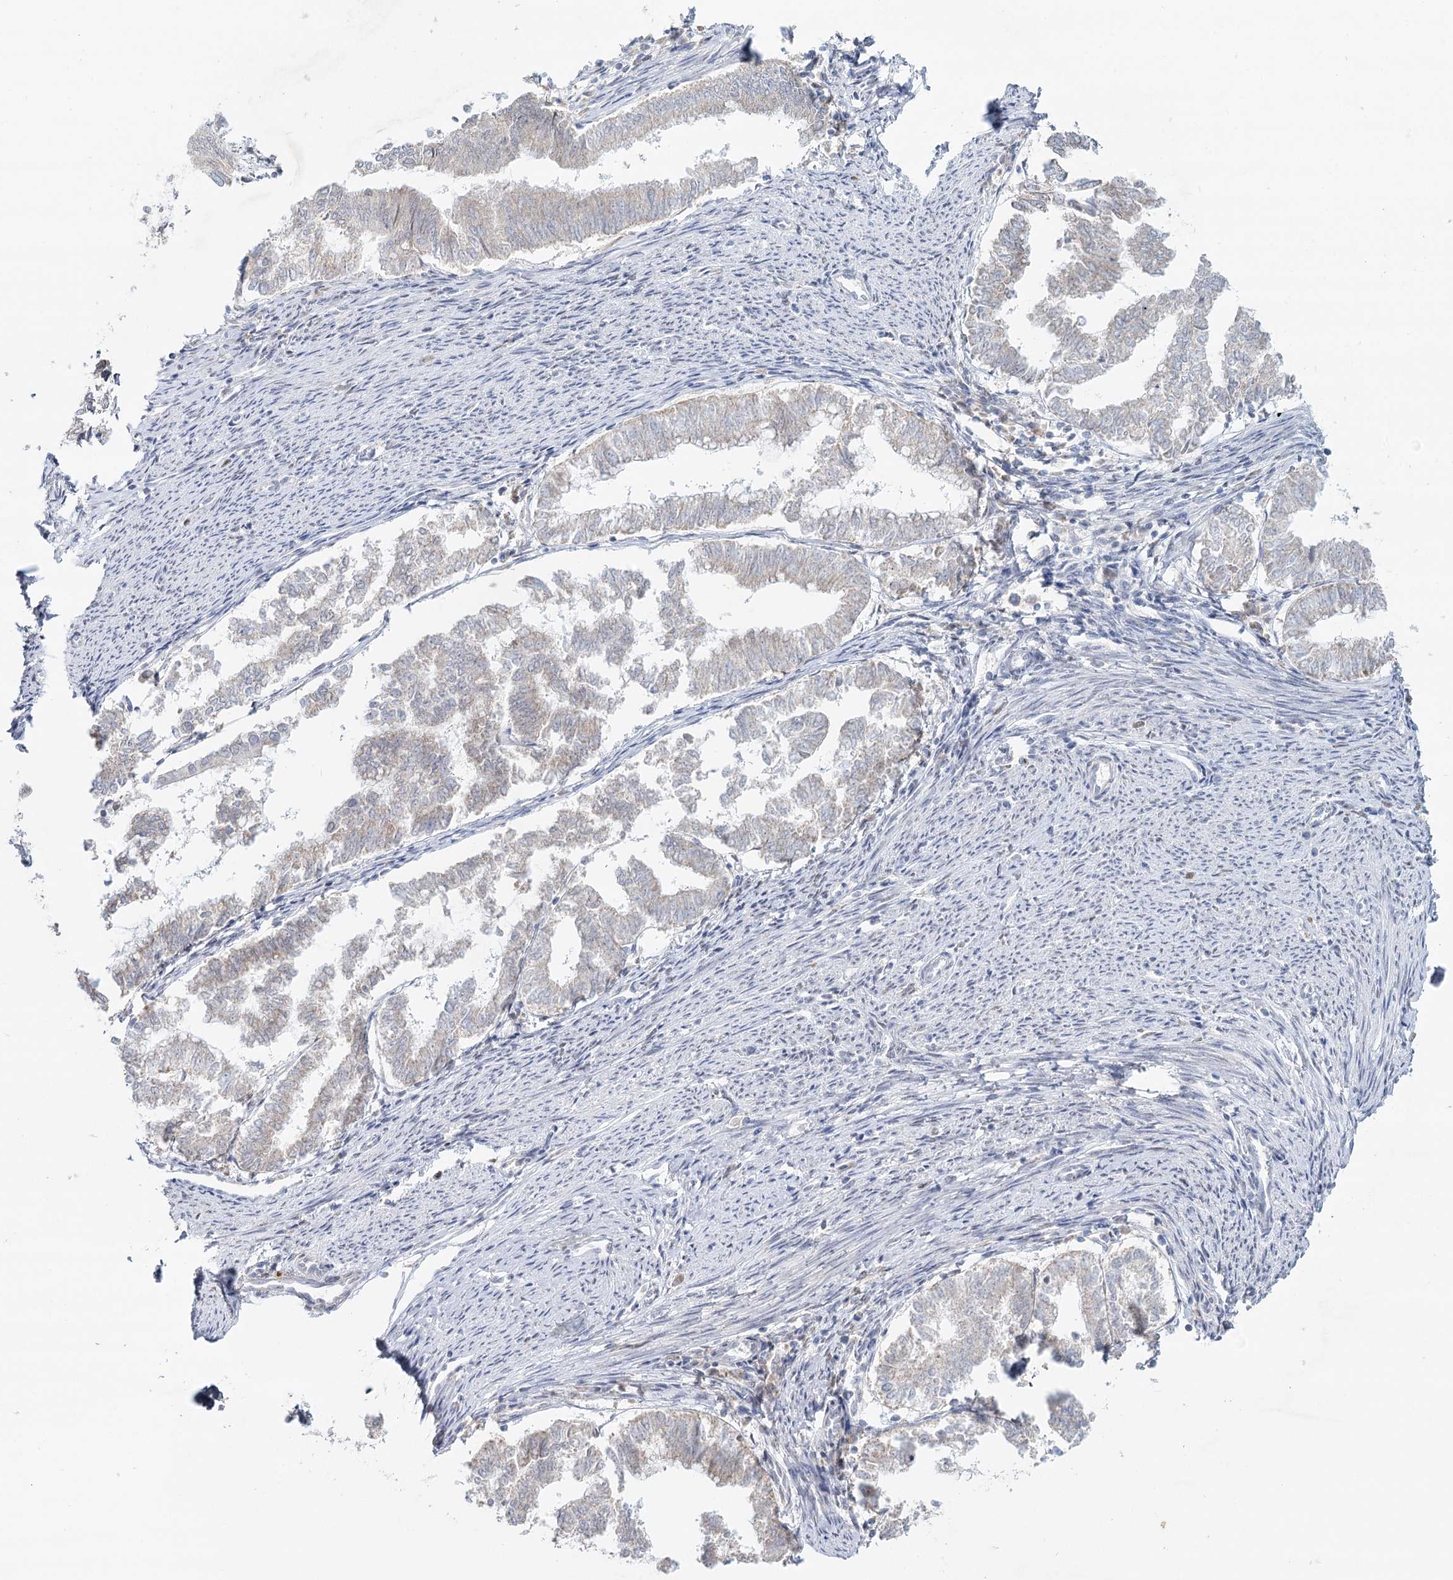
{"staining": {"intensity": "weak", "quantity": "<25%", "location": "cytoplasmic/membranous"}, "tissue": "endometrial cancer", "cell_type": "Tumor cells", "image_type": "cancer", "snomed": [{"axis": "morphology", "description": "Adenocarcinoma, NOS"}, {"axis": "topography", "description": "Endometrium"}], "caption": "Tumor cells are negative for brown protein staining in endometrial cancer (adenocarcinoma).", "gene": "PSAPL1", "patient": {"sex": "female", "age": 79}}